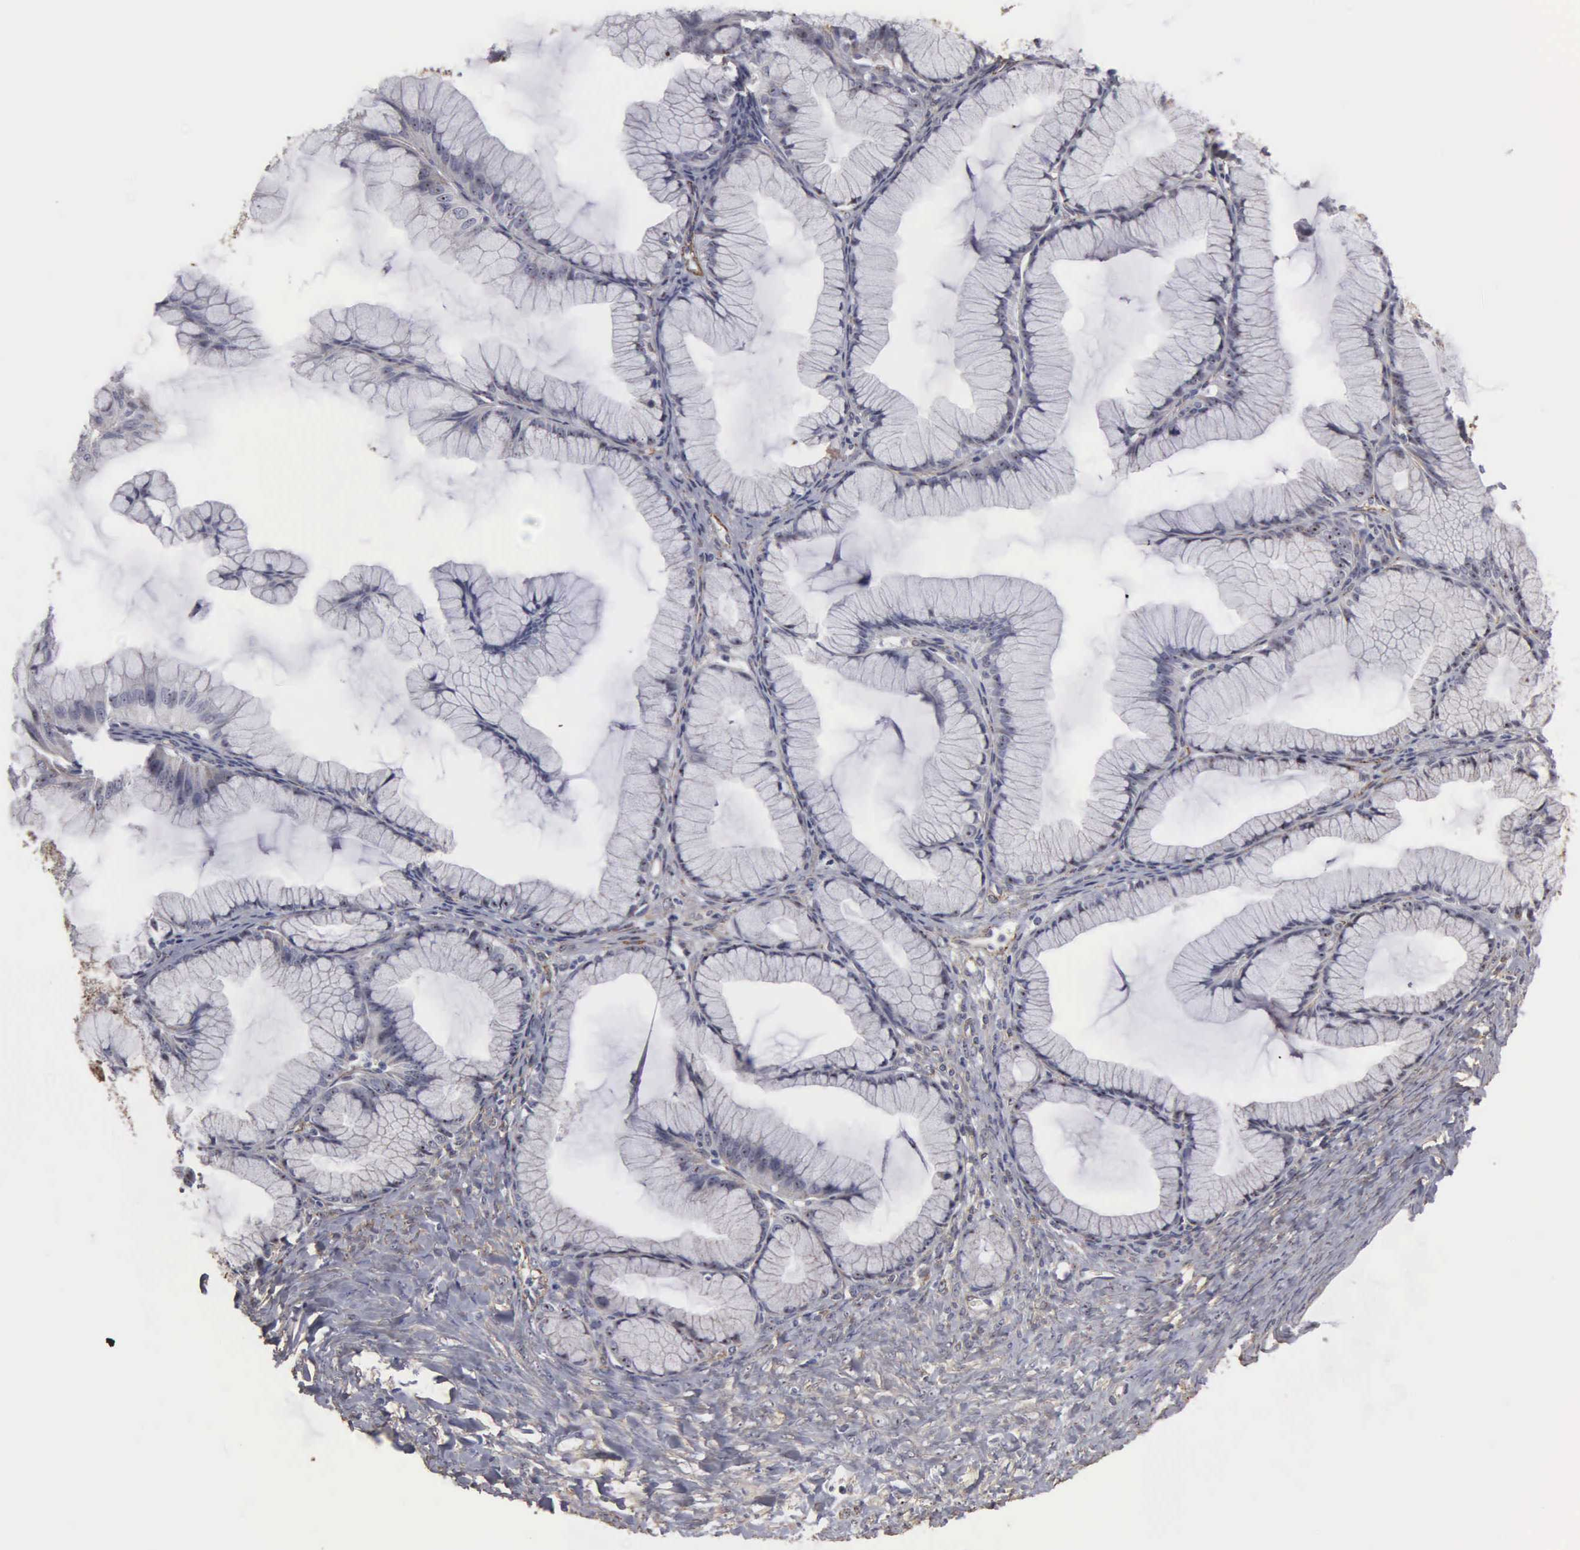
{"staining": {"intensity": "negative", "quantity": "none", "location": "none"}, "tissue": "ovarian cancer", "cell_type": "Tumor cells", "image_type": "cancer", "snomed": [{"axis": "morphology", "description": "Cystadenocarcinoma, mucinous, NOS"}, {"axis": "topography", "description": "Ovary"}], "caption": "Ovarian cancer stained for a protein using immunohistochemistry (IHC) demonstrates no positivity tumor cells.", "gene": "NGDN", "patient": {"sex": "female", "age": 41}}